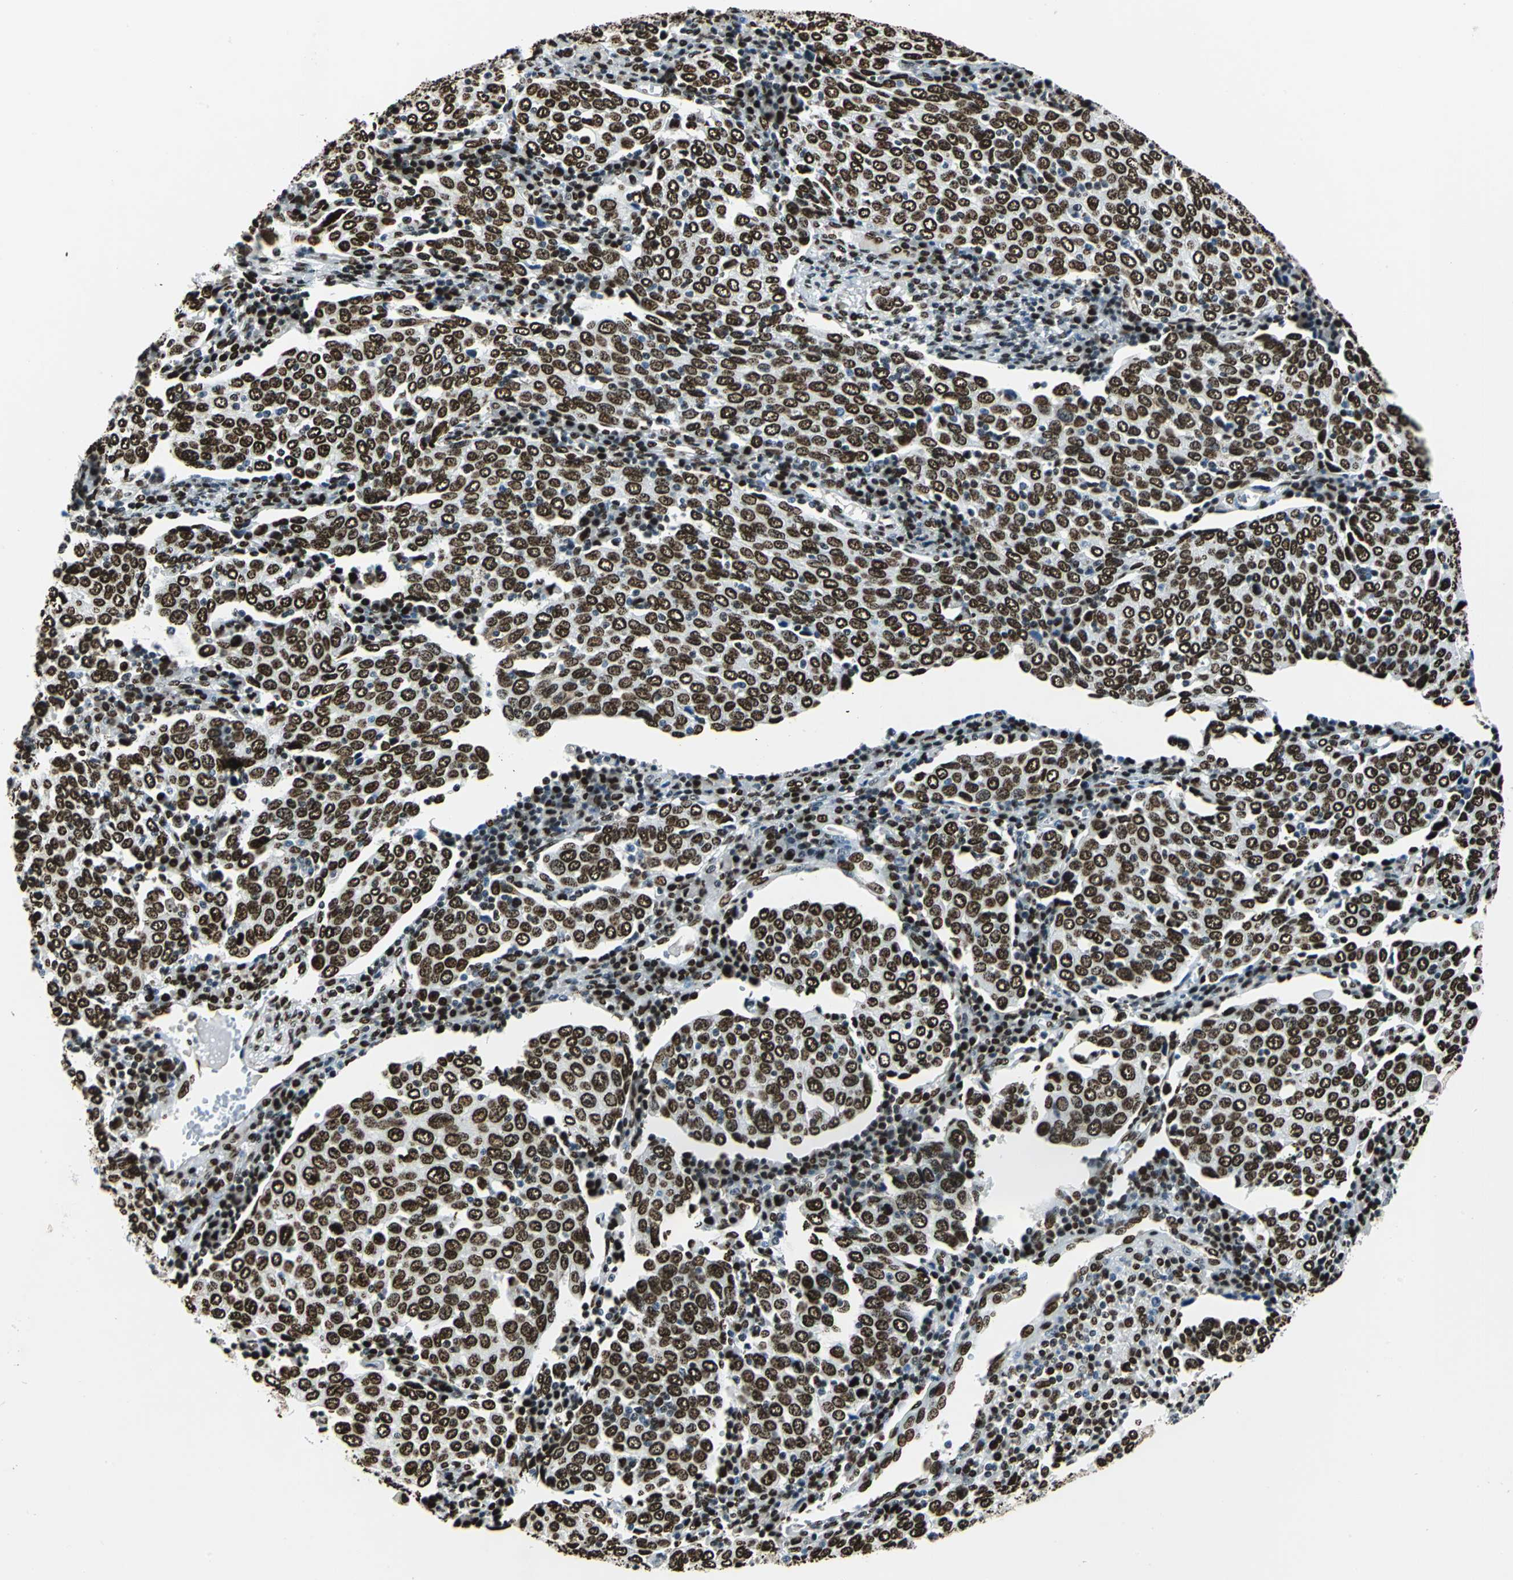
{"staining": {"intensity": "strong", "quantity": ">75%", "location": "nuclear"}, "tissue": "cervical cancer", "cell_type": "Tumor cells", "image_type": "cancer", "snomed": [{"axis": "morphology", "description": "Squamous cell carcinoma, NOS"}, {"axis": "topography", "description": "Cervix"}], "caption": "Brown immunohistochemical staining in human cervical cancer (squamous cell carcinoma) exhibits strong nuclear staining in about >75% of tumor cells. Using DAB (brown) and hematoxylin (blue) stains, captured at high magnification using brightfield microscopy.", "gene": "APEX1", "patient": {"sex": "female", "age": 40}}